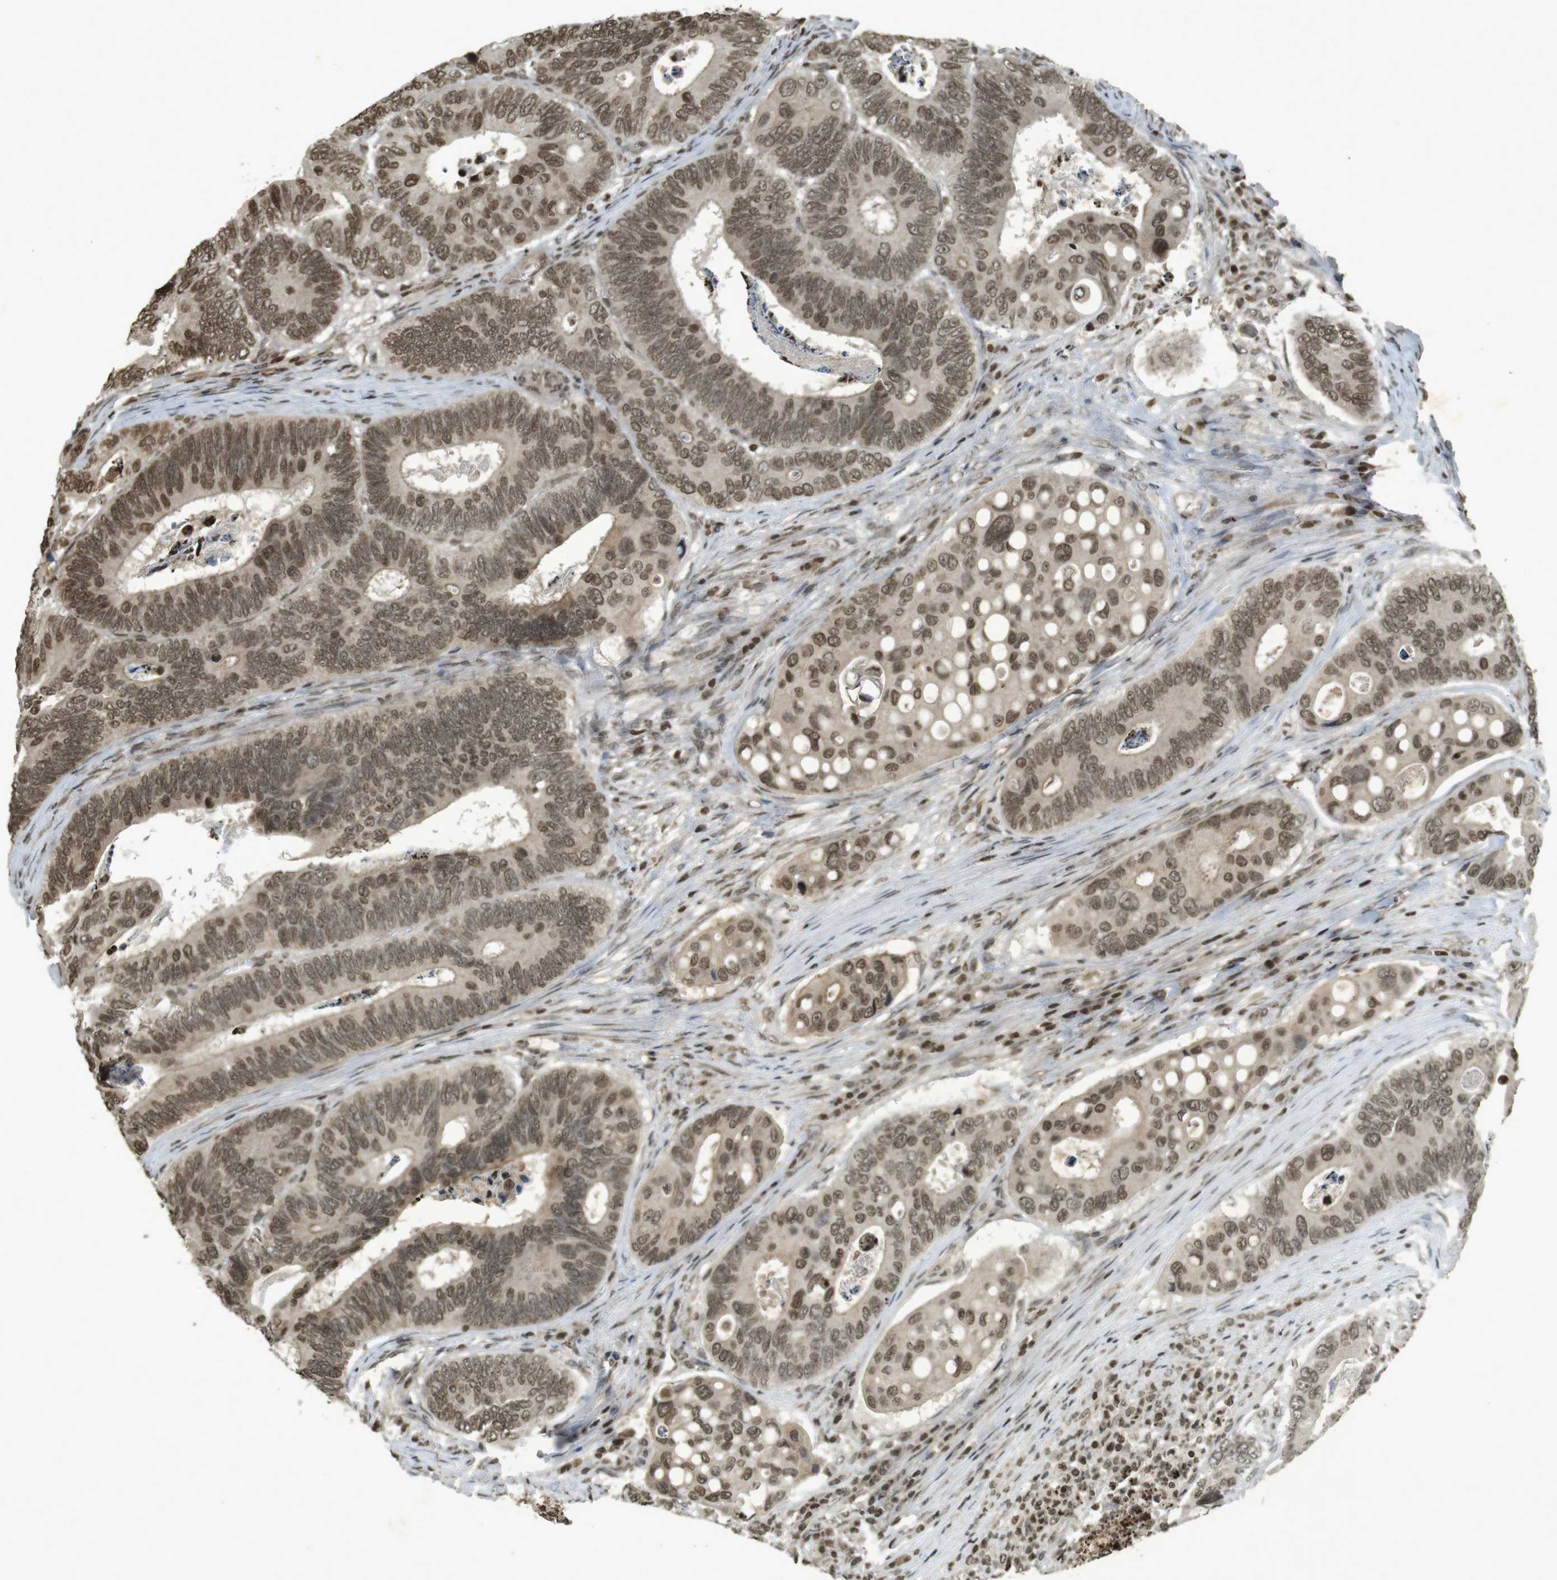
{"staining": {"intensity": "moderate", "quantity": ">75%", "location": "nuclear"}, "tissue": "colorectal cancer", "cell_type": "Tumor cells", "image_type": "cancer", "snomed": [{"axis": "morphology", "description": "Inflammation, NOS"}, {"axis": "morphology", "description": "Adenocarcinoma, NOS"}, {"axis": "topography", "description": "Colon"}], "caption": "Colorectal cancer (adenocarcinoma) stained with a brown dye shows moderate nuclear positive expression in approximately >75% of tumor cells.", "gene": "ORC4", "patient": {"sex": "male", "age": 72}}